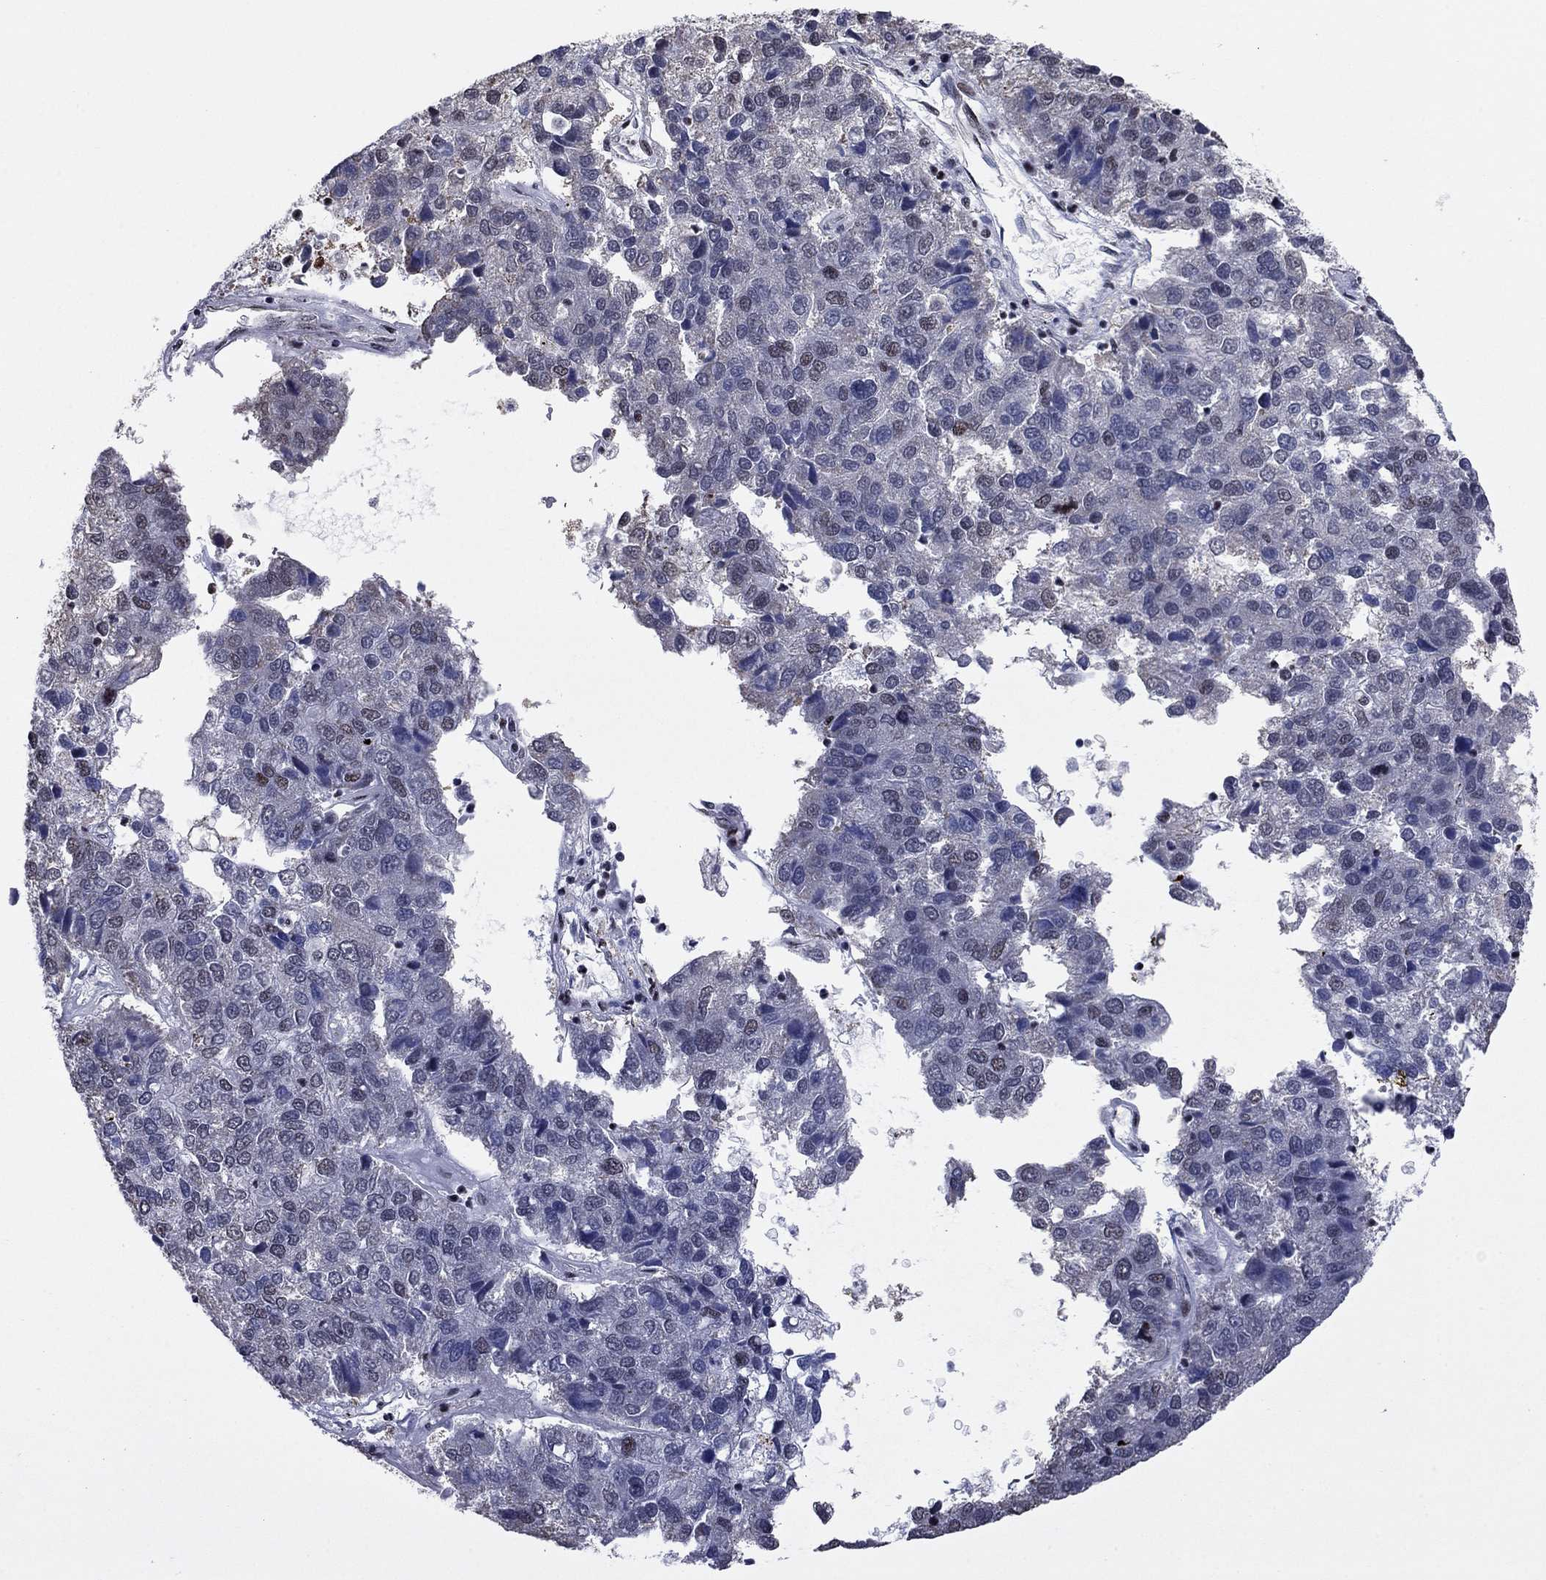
{"staining": {"intensity": "weak", "quantity": "<25%", "location": "nuclear"}, "tissue": "pancreatic cancer", "cell_type": "Tumor cells", "image_type": "cancer", "snomed": [{"axis": "morphology", "description": "Adenocarcinoma, NOS"}, {"axis": "topography", "description": "Pancreas"}], "caption": "DAB immunohistochemical staining of adenocarcinoma (pancreatic) displays no significant staining in tumor cells.", "gene": "N4BP2", "patient": {"sex": "female", "age": 61}}